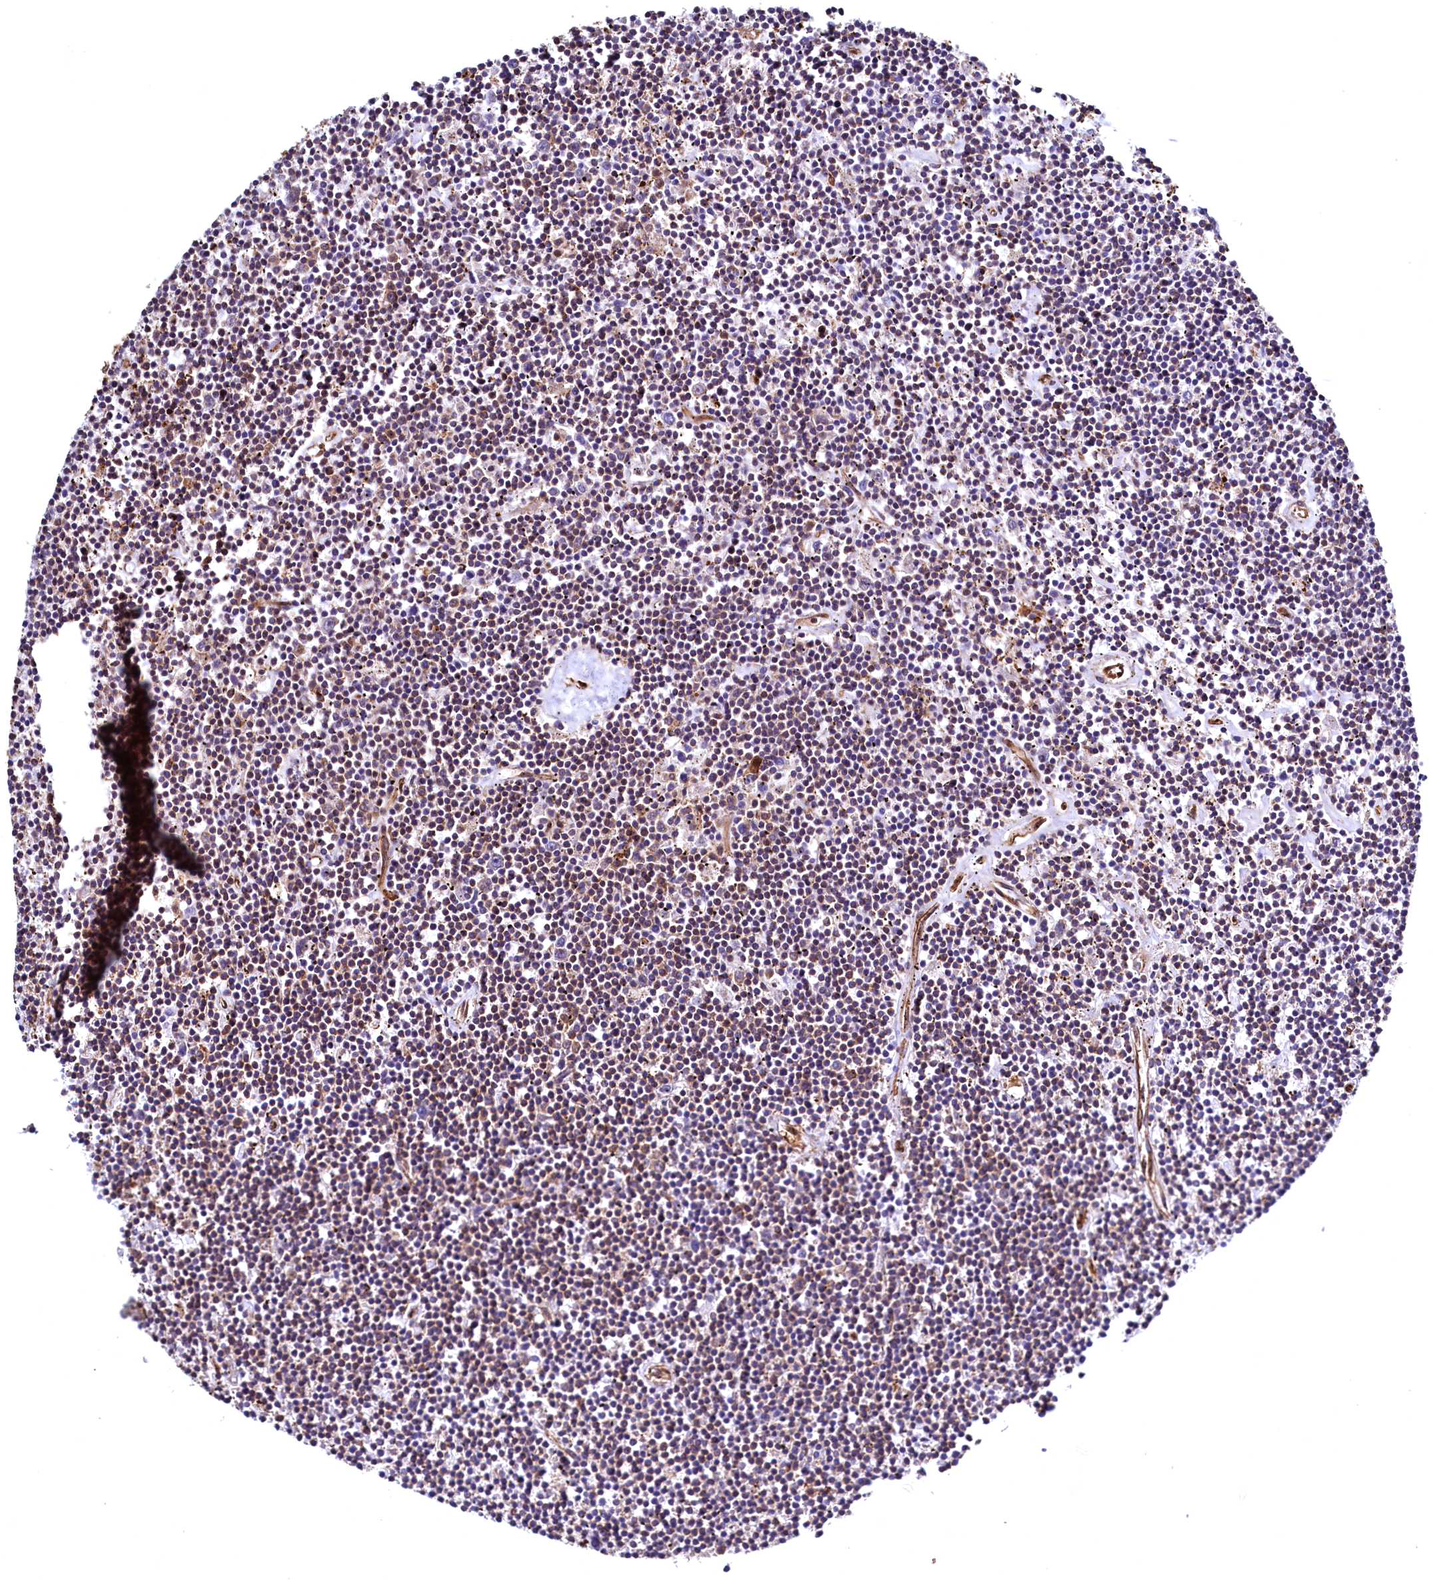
{"staining": {"intensity": "weak", "quantity": ">75%", "location": "cytoplasmic/membranous"}, "tissue": "lymphoma", "cell_type": "Tumor cells", "image_type": "cancer", "snomed": [{"axis": "morphology", "description": "Malignant lymphoma, non-Hodgkin's type, Low grade"}, {"axis": "topography", "description": "Spleen"}], "caption": "Malignant lymphoma, non-Hodgkin's type (low-grade) was stained to show a protein in brown. There is low levels of weak cytoplasmic/membranous positivity in approximately >75% of tumor cells.", "gene": "STAMBPL1", "patient": {"sex": "male", "age": 76}}